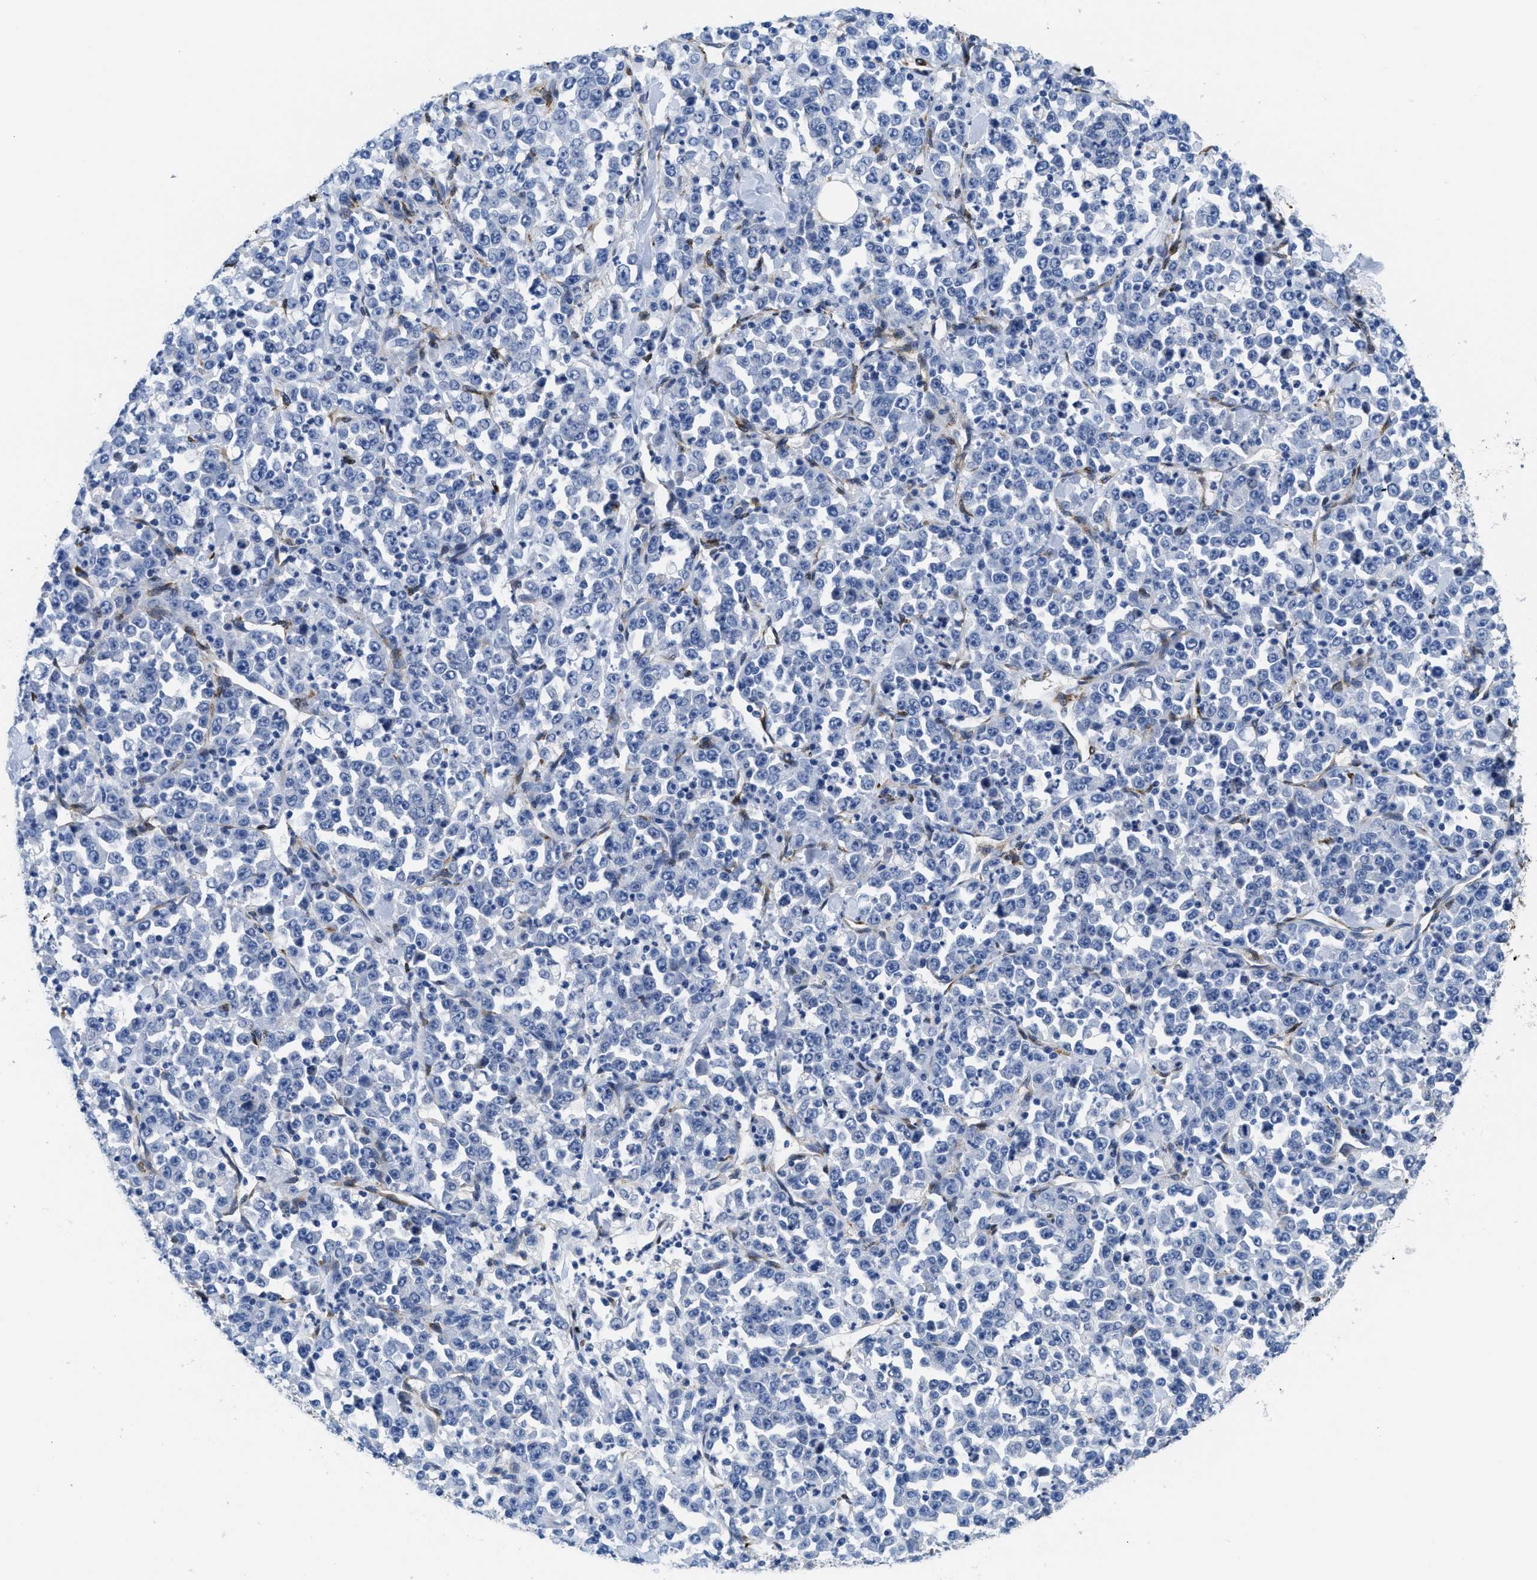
{"staining": {"intensity": "negative", "quantity": "none", "location": "none"}, "tissue": "stomach cancer", "cell_type": "Tumor cells", "image_type": "cancer", "snomed": [{"axis": "morphology", "description": "Normal tissue, NOS"}, {"axis": "morphology", "description": "Adenocarcinoma, NOS"}, {"axis": "topography", "description": "Stomach, upper"}, {"axis": "topography", "description": "Stomach"}], "caption": "A high-resolution image shows IHC staining of stomach cancer, which exhibits no significant positivity in tumor cells. (Immunohistochemistry (ihc), brightfield microscopy, high magnification).", "gene": "SQLE", "patient": {"sex": "male", "age": 59}}